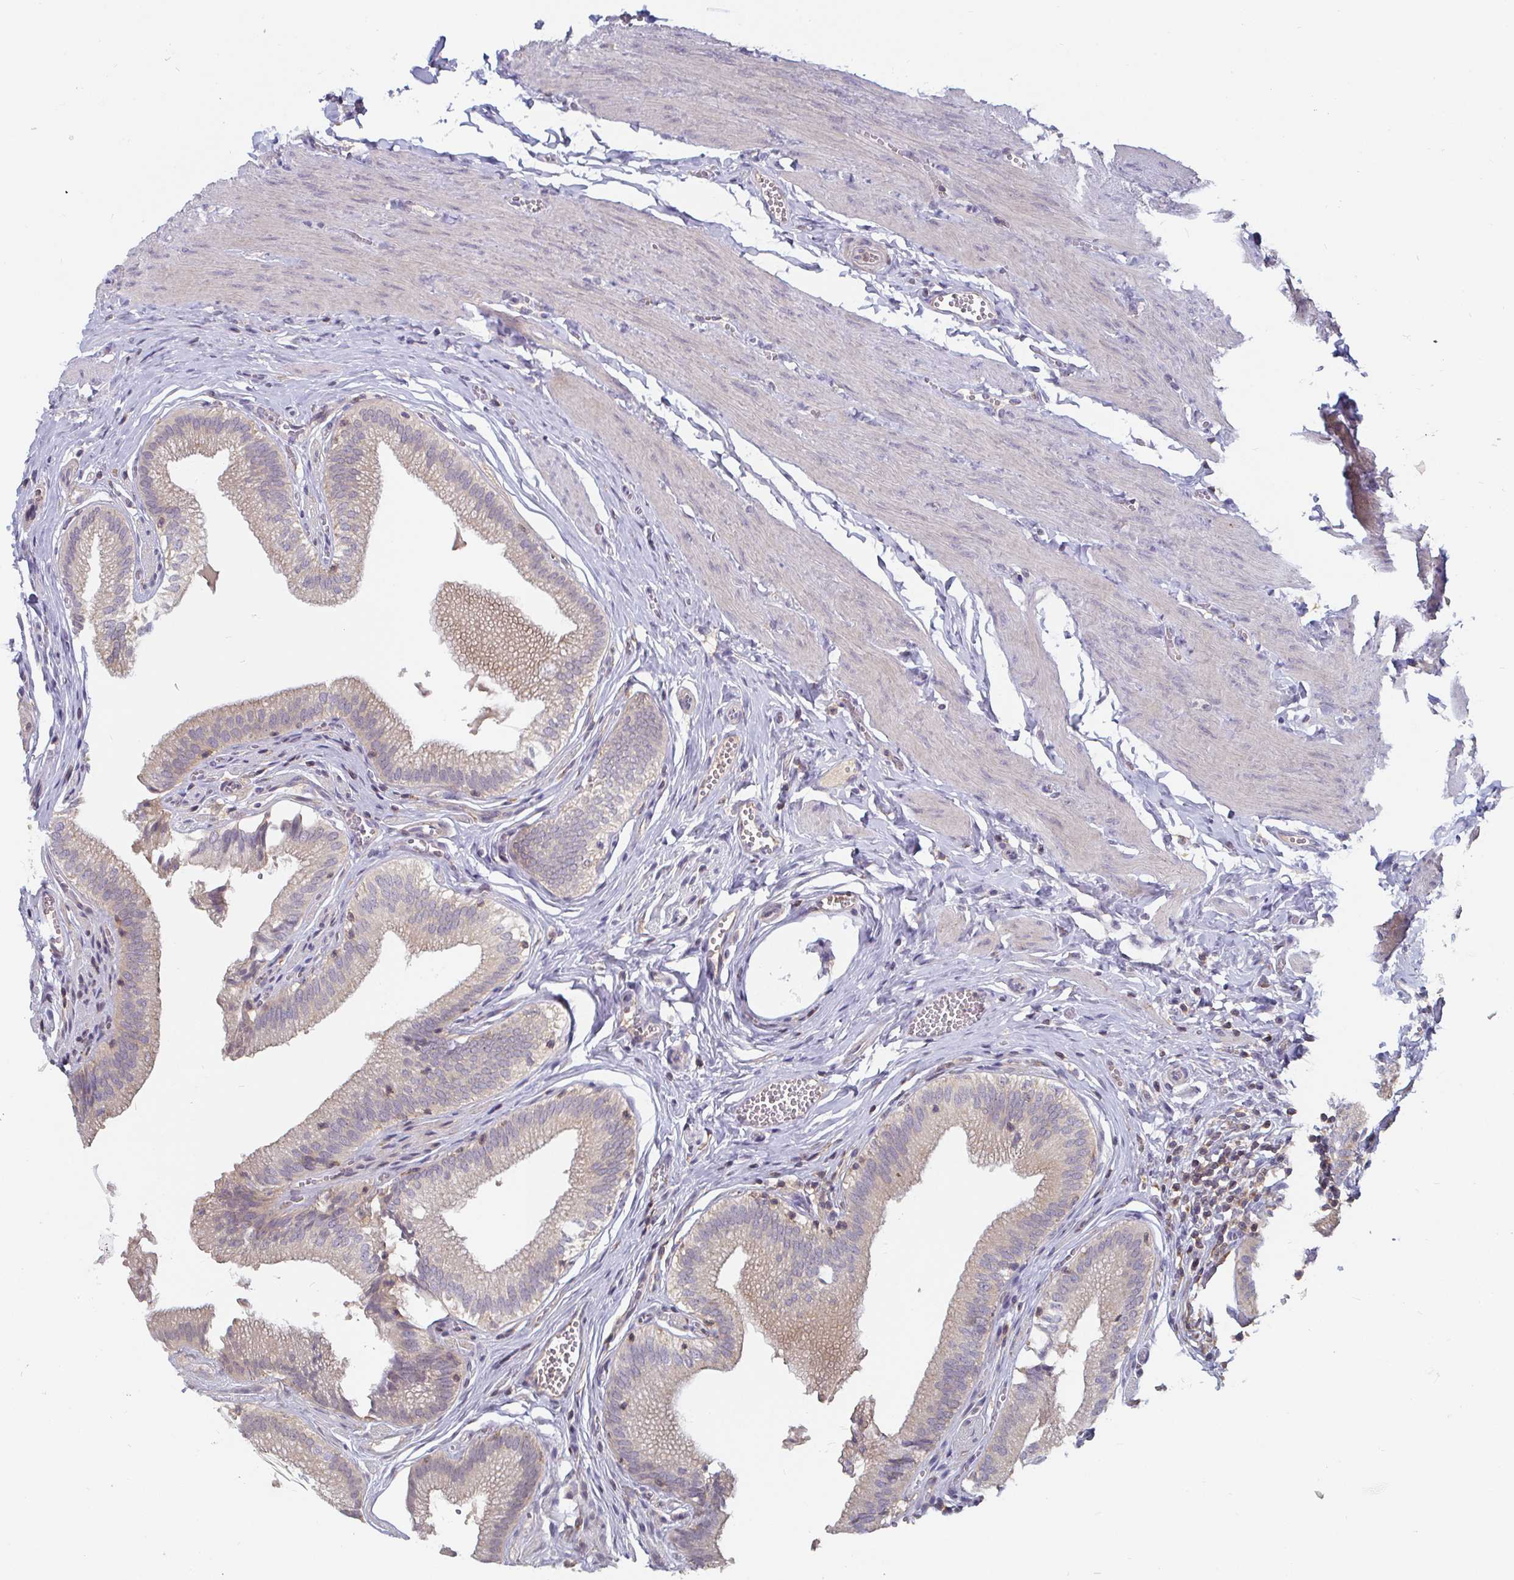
{"staining": {"intensity": "weak", "quantity": "25%-75%", "location": "cytoplasmic/membranous"}, "tissue": "gallbladder", "cell_type": "Glandular cells", "image_type": "normal", "snomed": [{"axis": "morphology", "description": "Normal tissue, NOS"}, {"axis": "topography", "description": "Gallbladder"}, {"axis": "topography", "description": "Peripheral nerve tissue"}], "caption": "DAB immunohistochemical staining of unremarkable gallbladder shows weak cytoplasmic/membranous protein staining in about 25%-75% of glandular cells. (DAB (3,3'-diaminobenzidine) IHC, brown staining for protein, blue staining for nuclei).", "gene": "CDH18", "patient": {"sex": "male", "age": 17}}